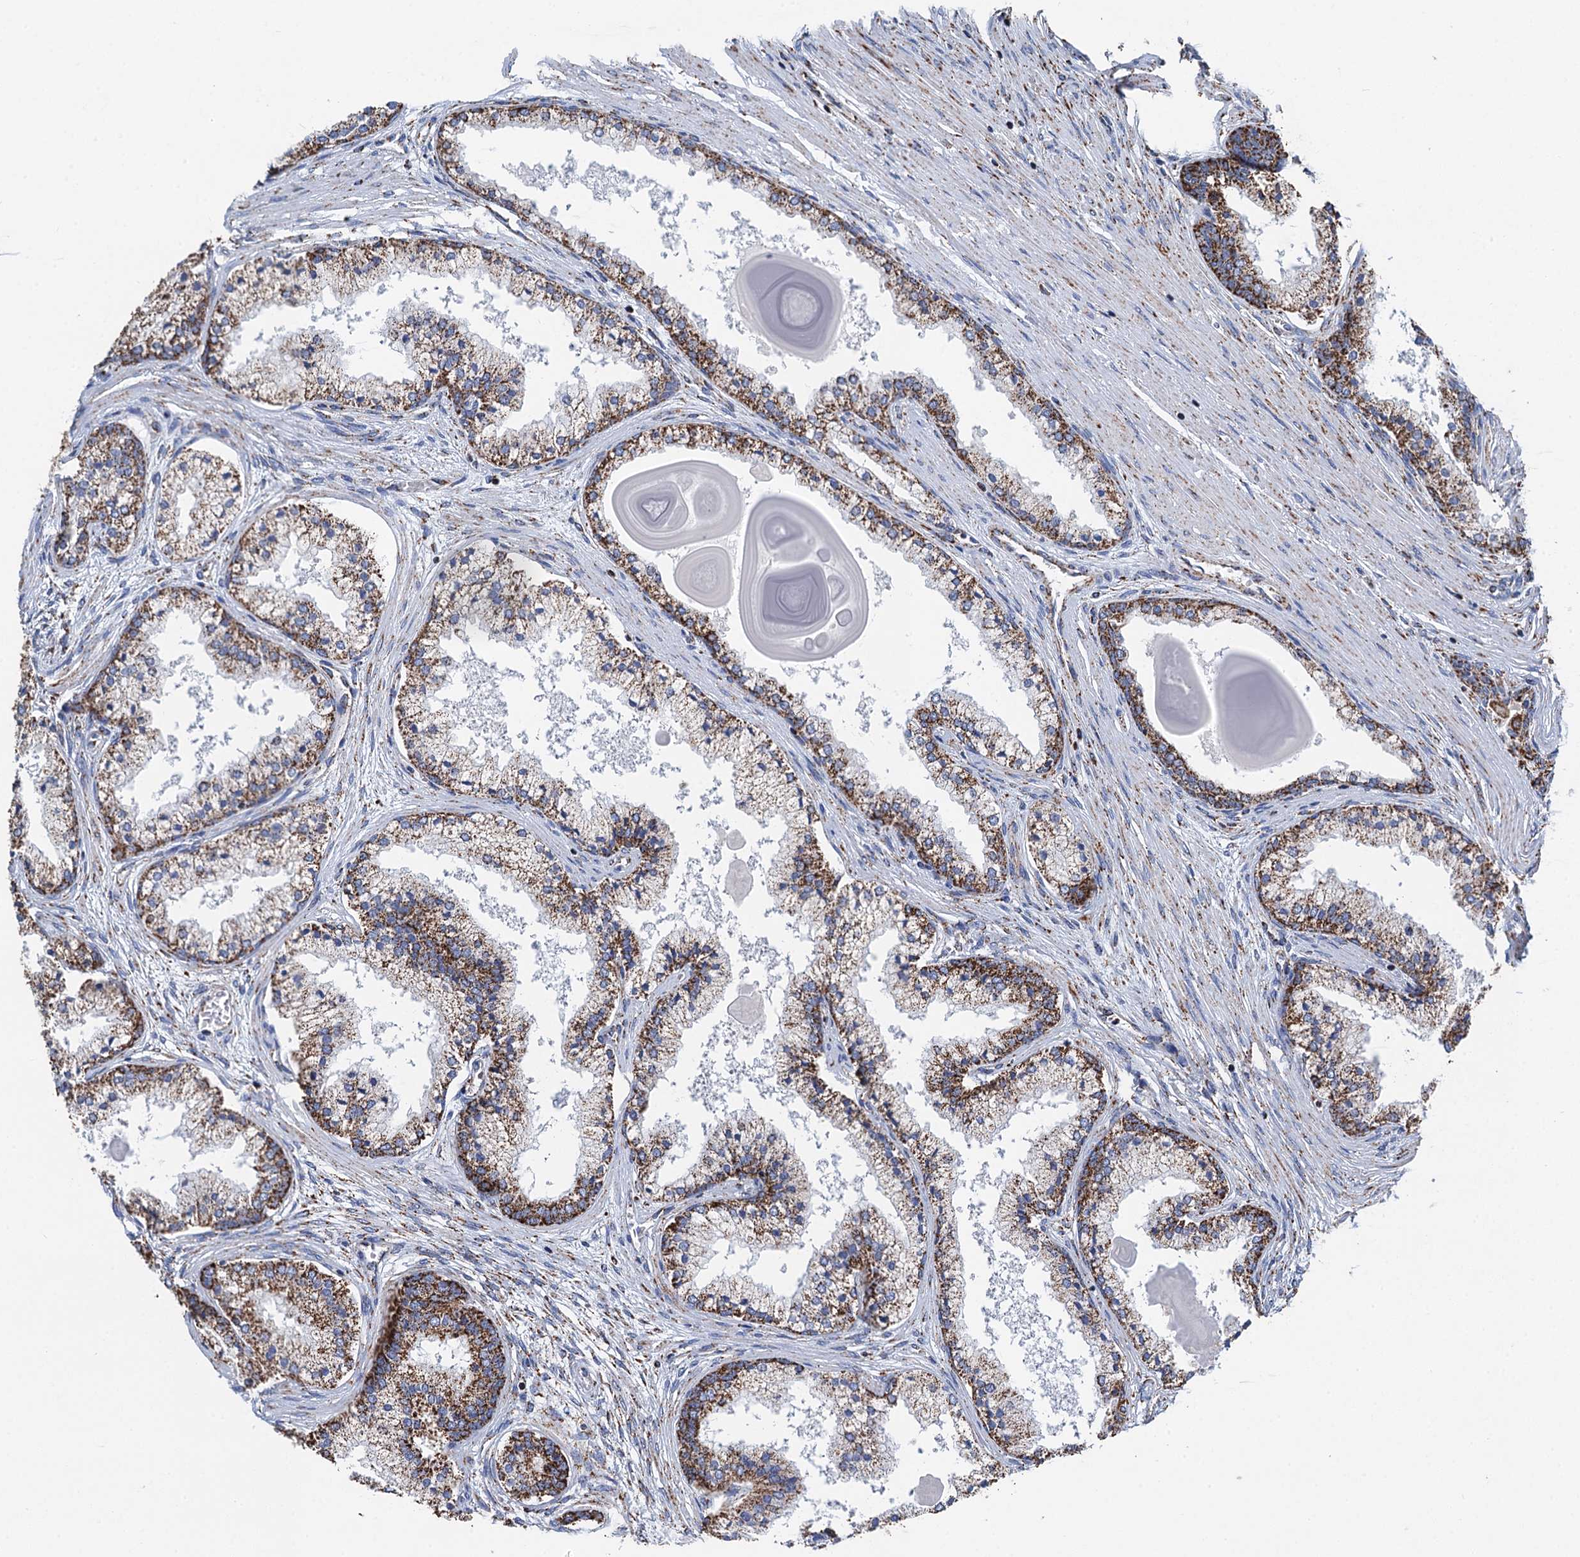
{"staining": {"intensity": "moderate", "quantity": ">75%", "location": "cytoplasmic/membranous"}, "tissue": "prostate cancer", "cell_type": "Tumor cells", "image_type": "cancer", "snomed": [{"axis": "morphology", "description": "Adenocarcinoma, Low grade"}, {"axis": "topography", "description": "Prostate"}], "caption": "Tumor cells exhibit medium levels of moderate cytoplasmic/membranous positivity in approximately >75% of cells in prostate cancer.", "gene": "IVD", "patient": {"sex": "male", "age": 59}}